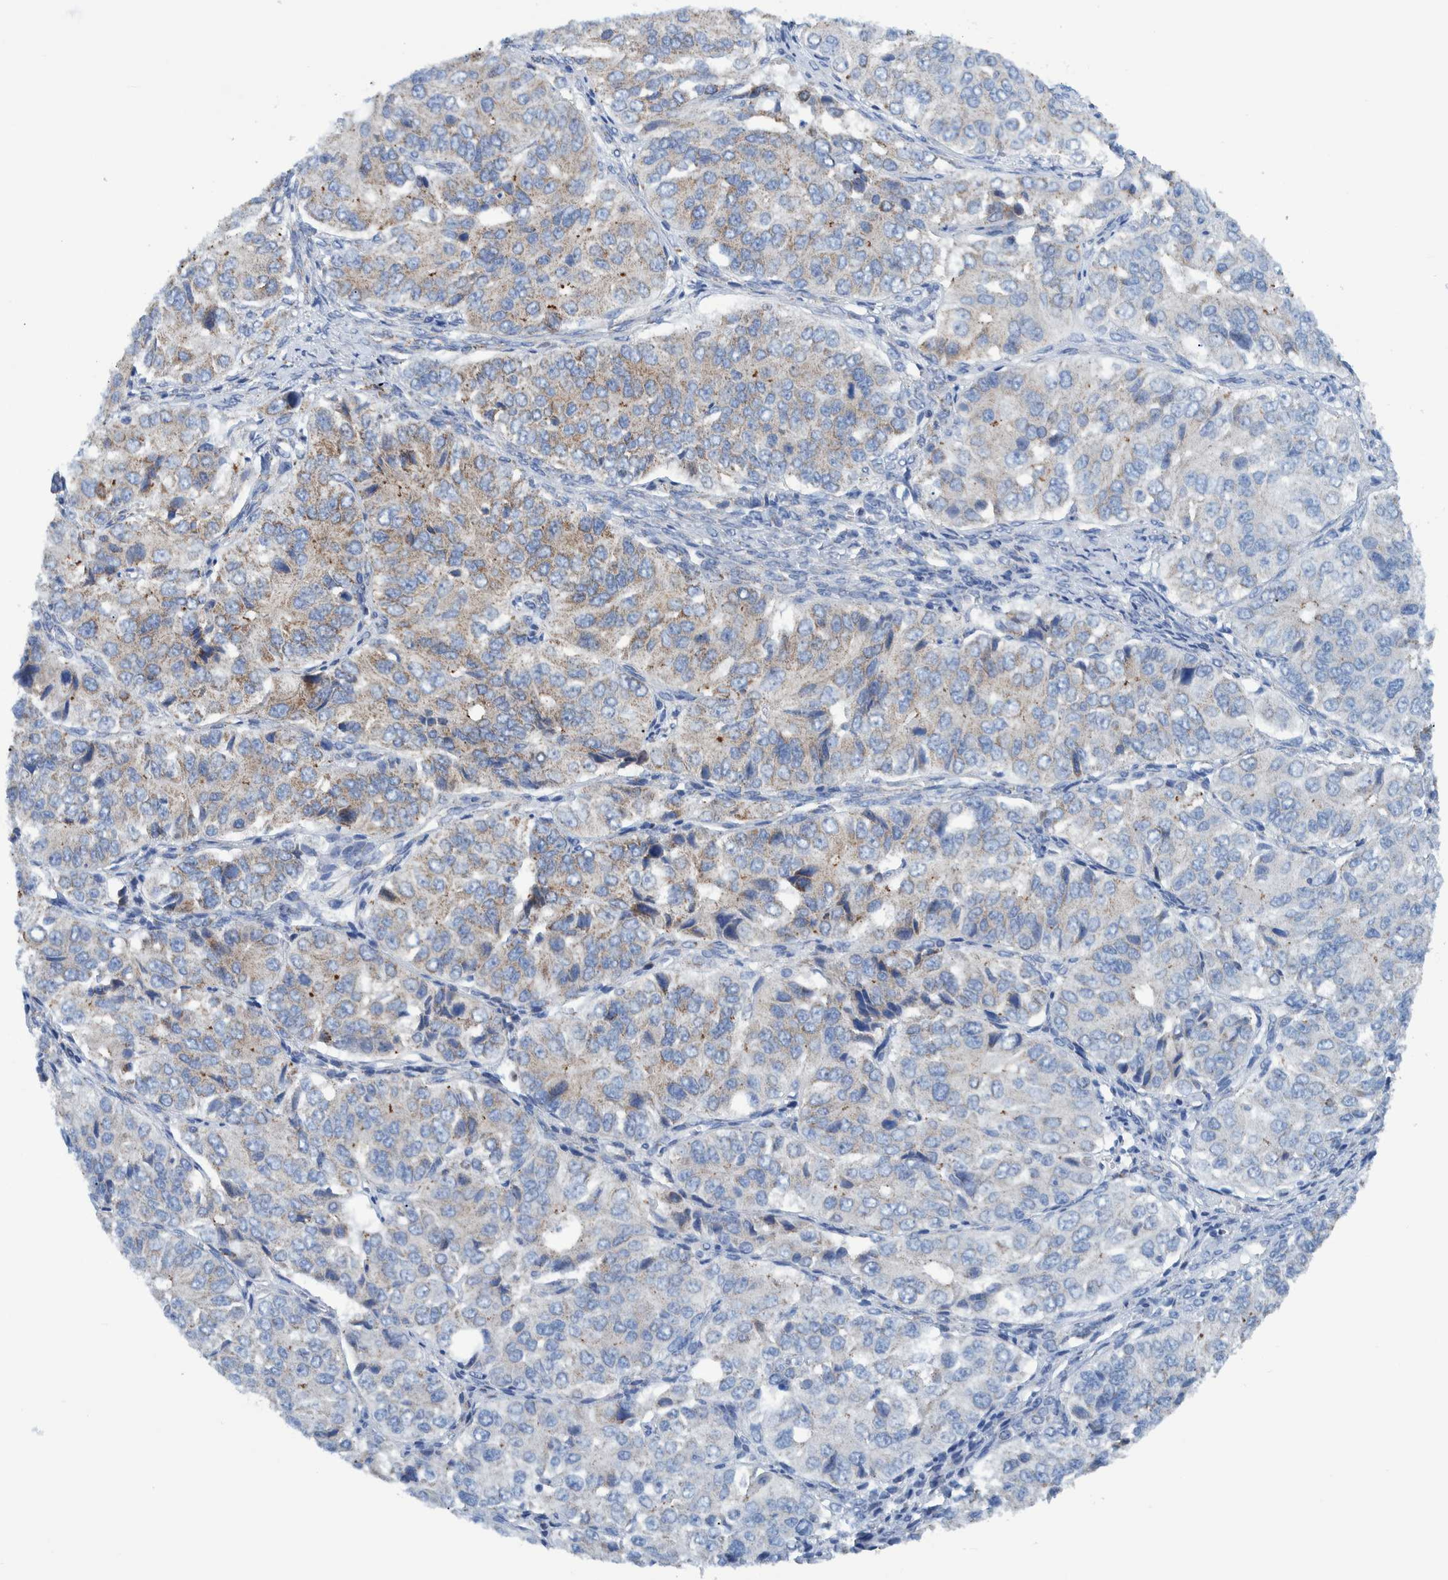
{"staining": {"intensity": "moderate", "quantity": "<25%", "location": "cytoplasmic/membranous"}, "tissue": "ovarian cancer", "cell_type": "Tumor cells", "image_type": "cancer", "snomed": [{"axis": "morphology", "description": "Carcinoma, endometroid"}, {"axis": "topography", "description": "Ovary"}], "caption": "Ovarian endometroid carcinoma was stained to show a protein in brown. There is low levels of moderate cytoplasmic/membranous positivity in about <25% of tumor cells.", "gene": "BZW2", "patient": {"sex": "female", "age": 51}}